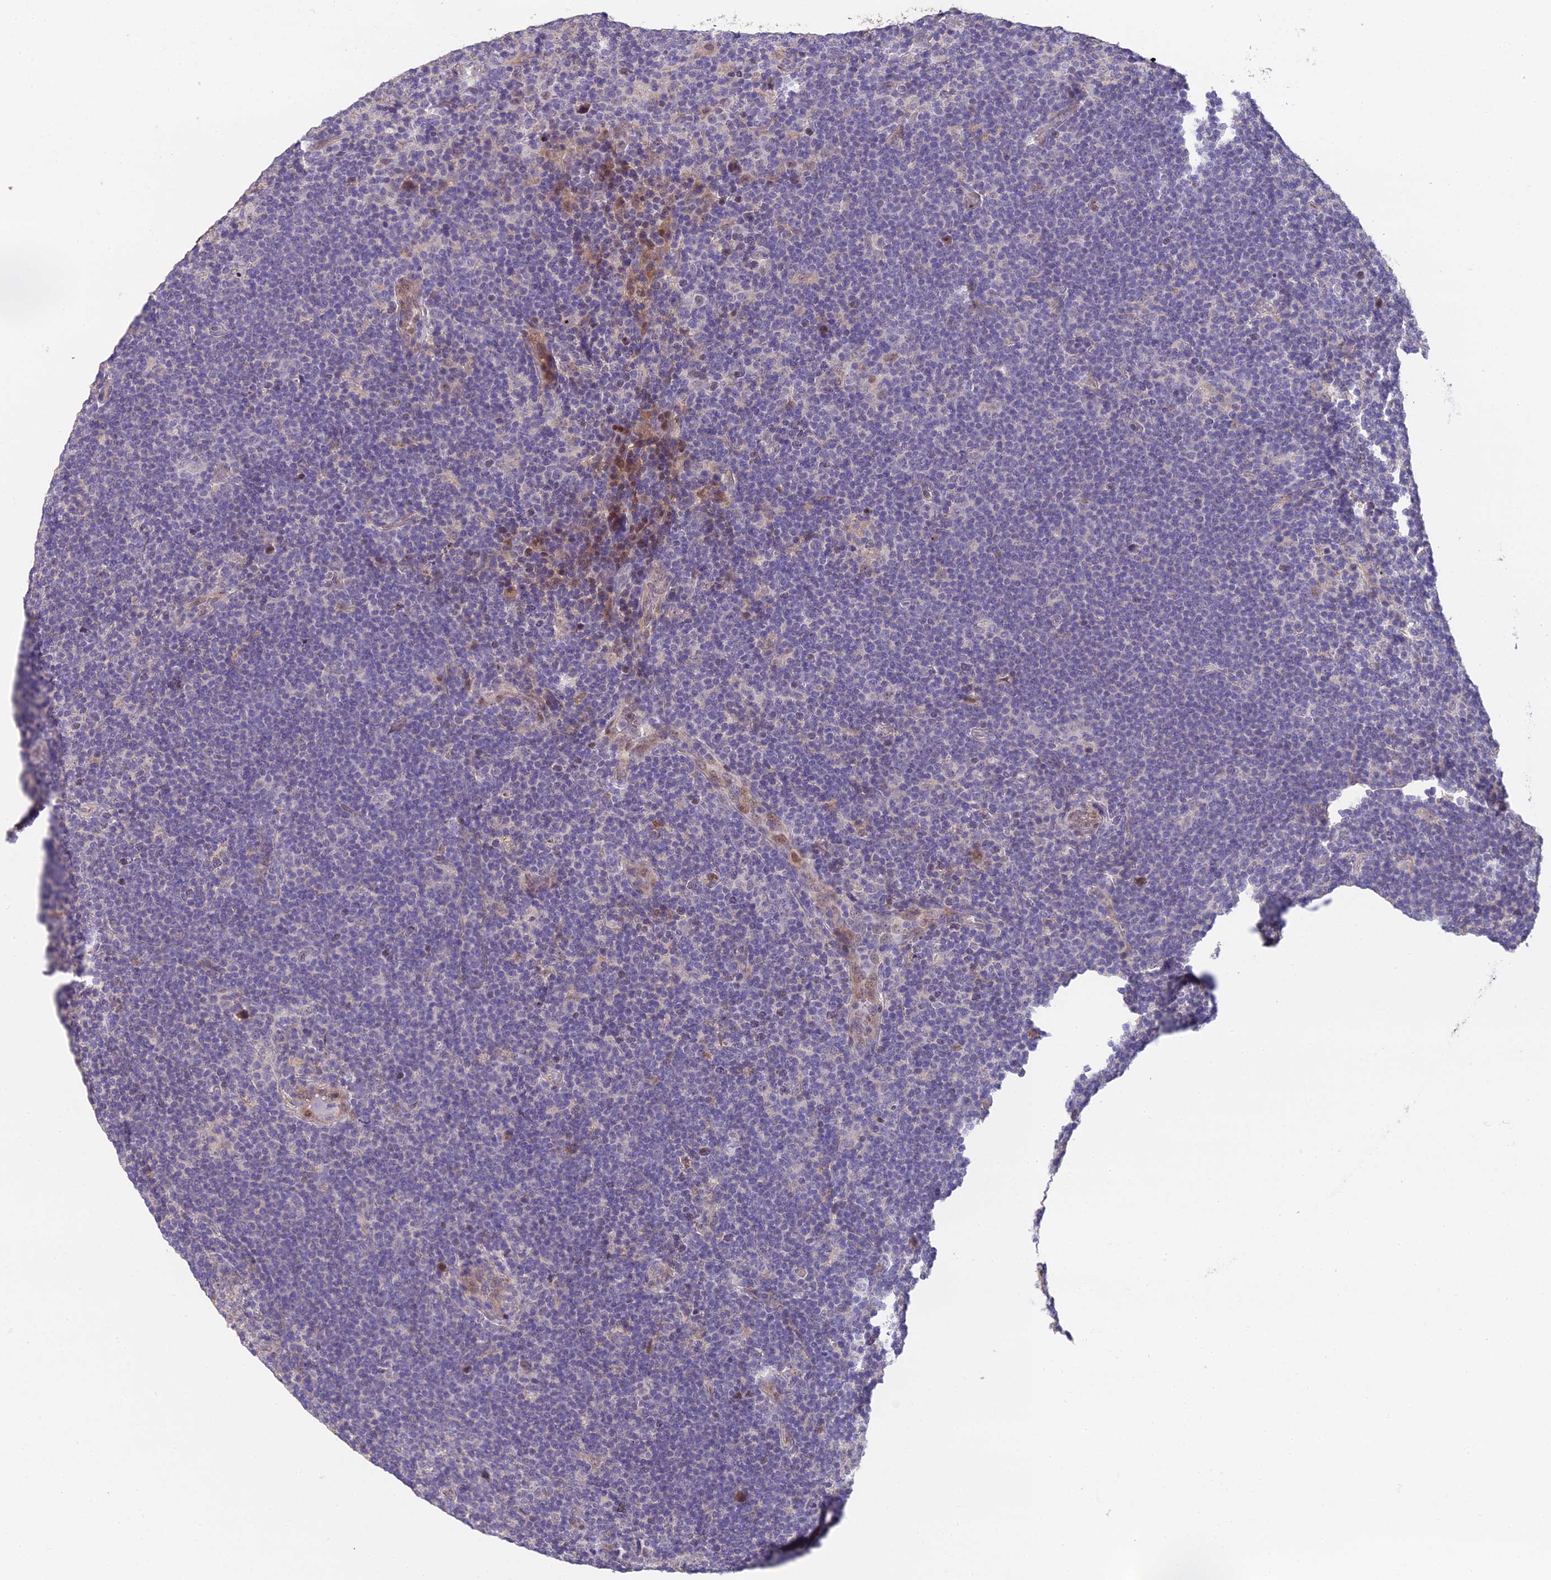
{"staining": {"intensity": "negative", "quantity": "none", "location": "none"}, "tissue": "lymphoma", "cell_type": "Tumor cells", "image_type": "cancer", "snomed": [{"axis": "morphology", "description": "Hodgkin's disease, NOS"}, {"axis": "topography", "description": "Lymph node"}], "caption": "DAB (3,3'-diaminobenzidine) immunohistochemical staining of lymphoma demonstrates no significant positivity in tumor cells.", "gene": "PUS10", "patient": {"sex": "female", "age": 57}}